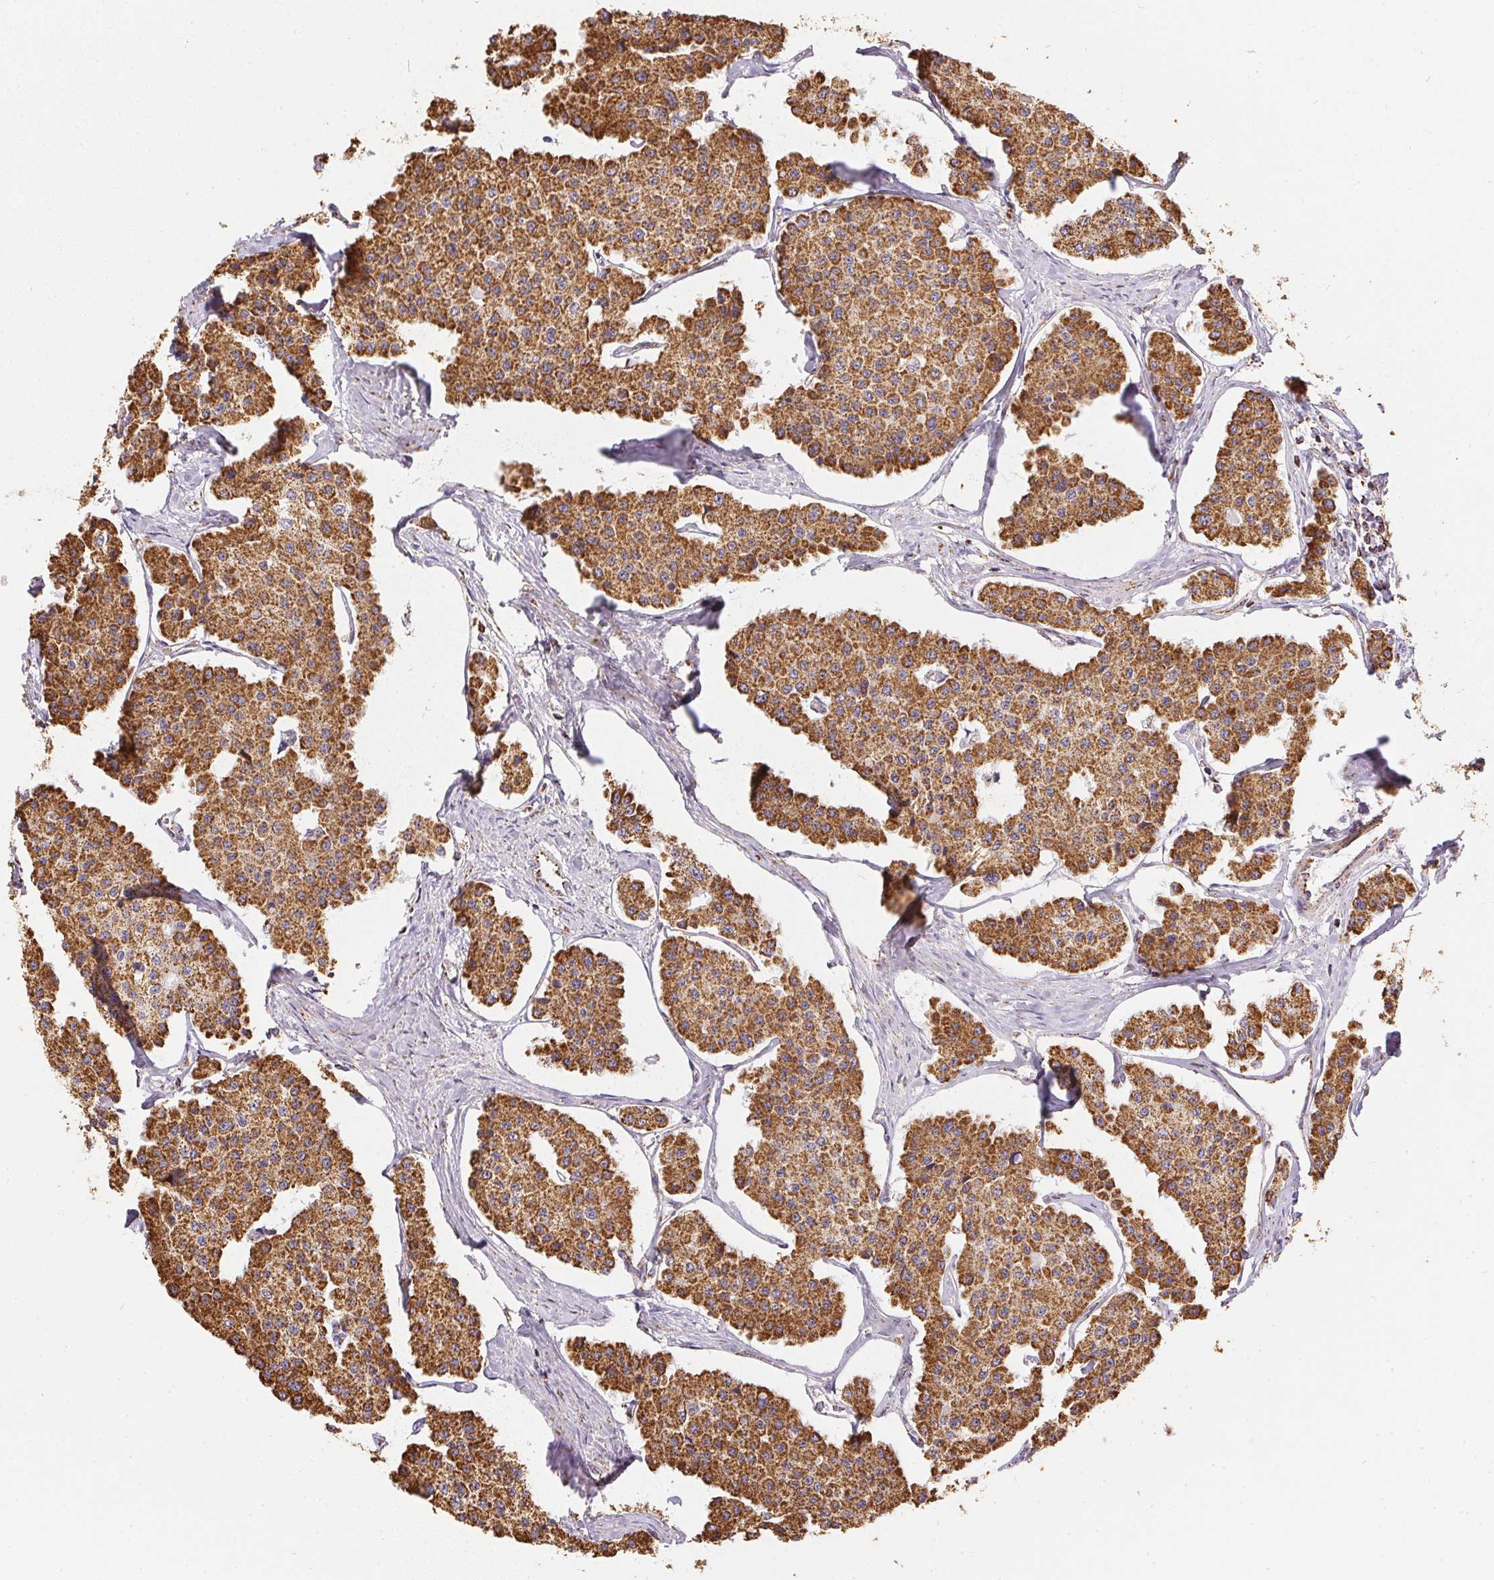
{"staining": {"intensity": "strong", "quantity": ">75%", "location": "cytoplasmic/membranous"}, "tissue": "carcinoid", "cell_type": "Tumor cells", "image_type": "cancer", "snomed": [{"axis": "morphology", "description": "Carcinoid, malignant, NOS"}, {"axis": "topography", "description": "Small intestine"}], "caption": "Protein staining of carcinoid tissue exhibits strong cytoplasmic/membranous staining in approximately >75% of tumor cells. The staining is performed using DAB (3,3'-diaminobenzidine) brown chromogen to label protein expression. The nuclei are counter-stained blue using hematoxylin.", "gene": "MAPK11", "patient": {"sex": "female", "age": 65}}